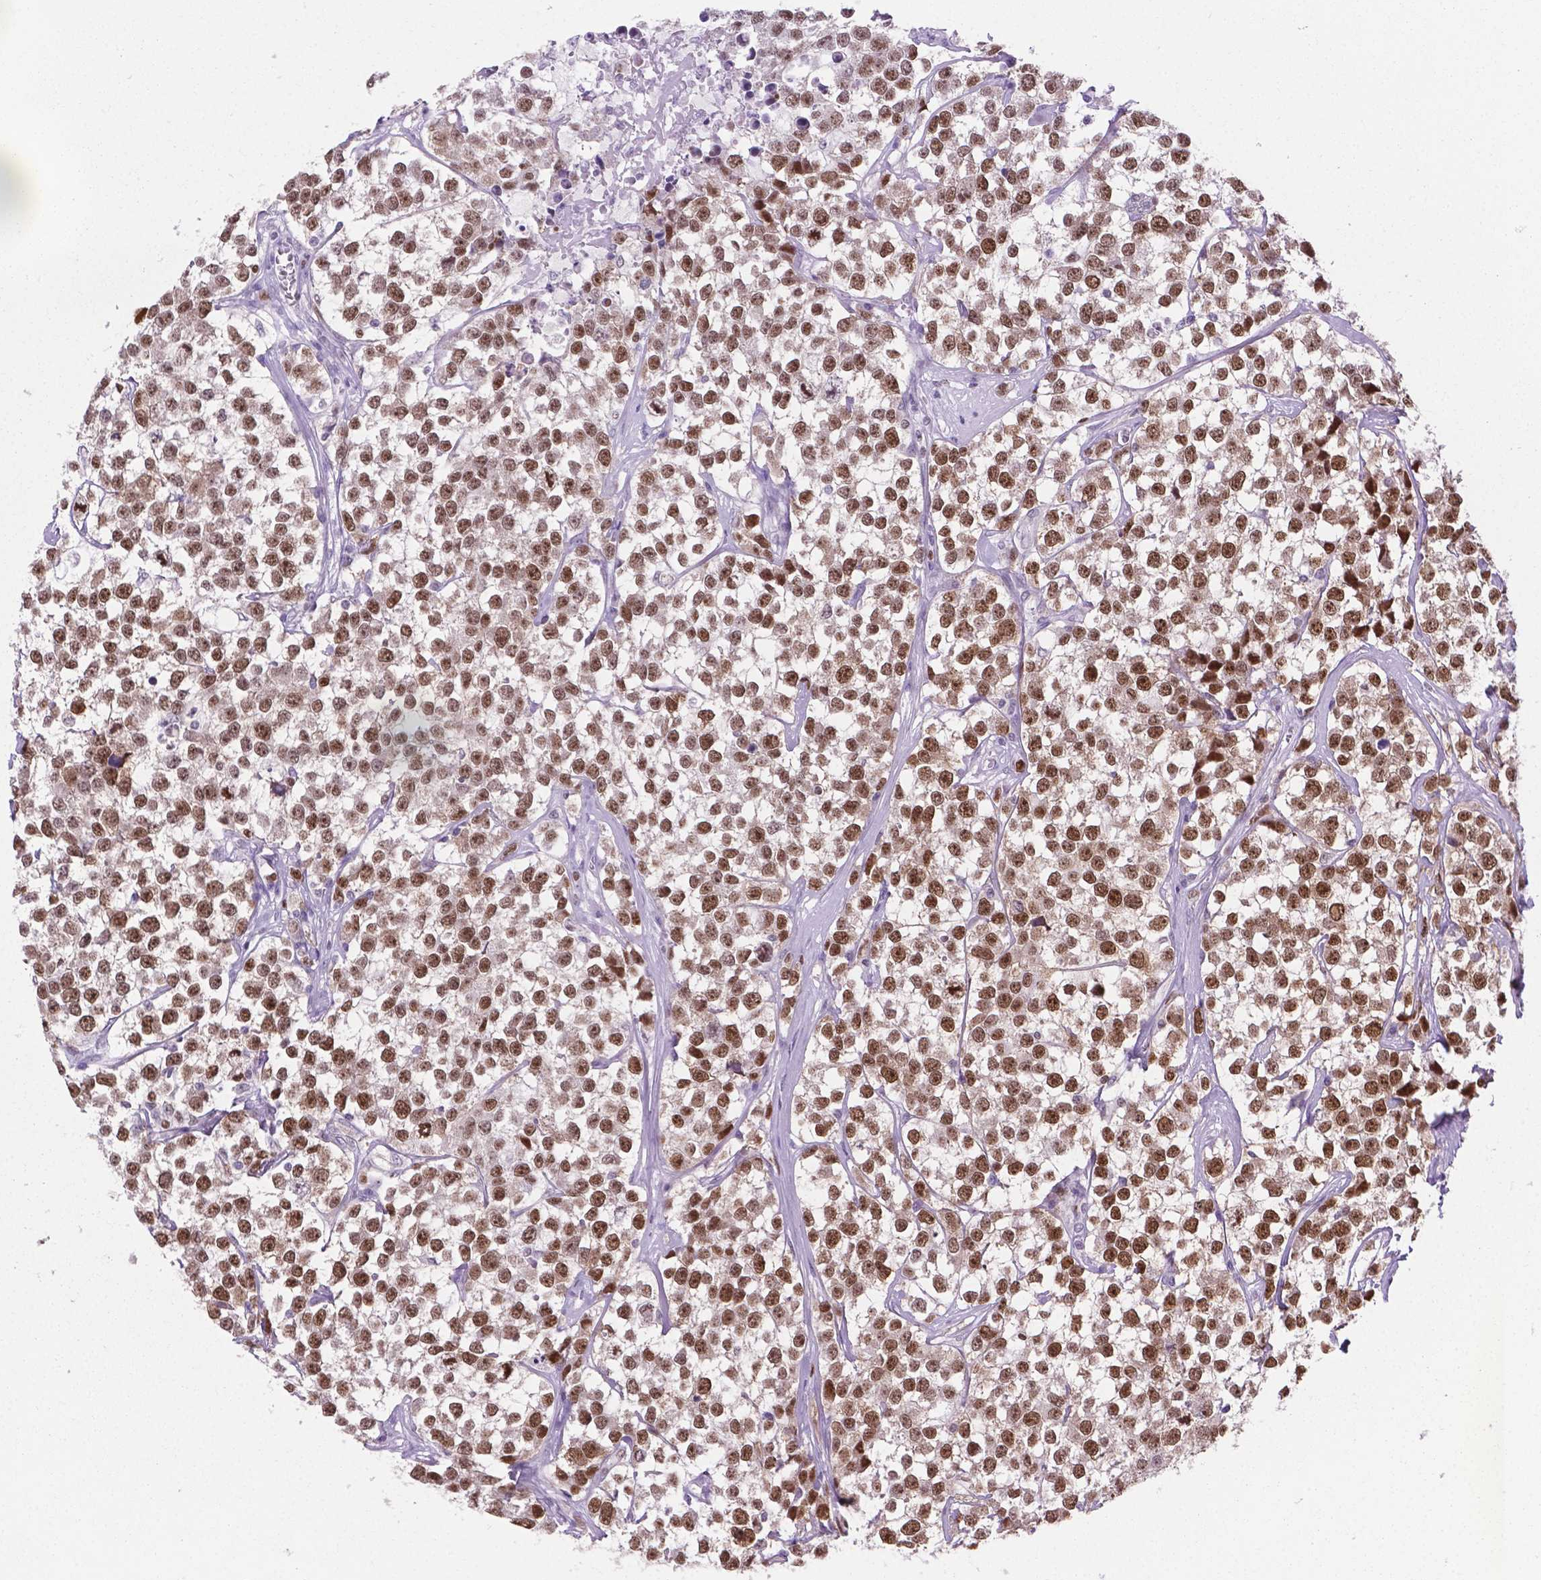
{"staining": {"intensity": "moderate", "quantity": ">75%", "location": "nuclear"}, "tissue": "testis cancer", "cell_type": "Tumor cells", "image_type": "cancer", "snomed": [{"axis": "morphology", "description": "Seminoma, NOS"}, {"axis": "topography", "description": "Testis"}], "caption": "There is medium levels of moderate nuclear expression in tumor cells of testis cancer, as demonstrated by immunohistochemical staining (brown color).", "gene": "NCAPH2", "patient": {"sex": "male", "age": 59}}